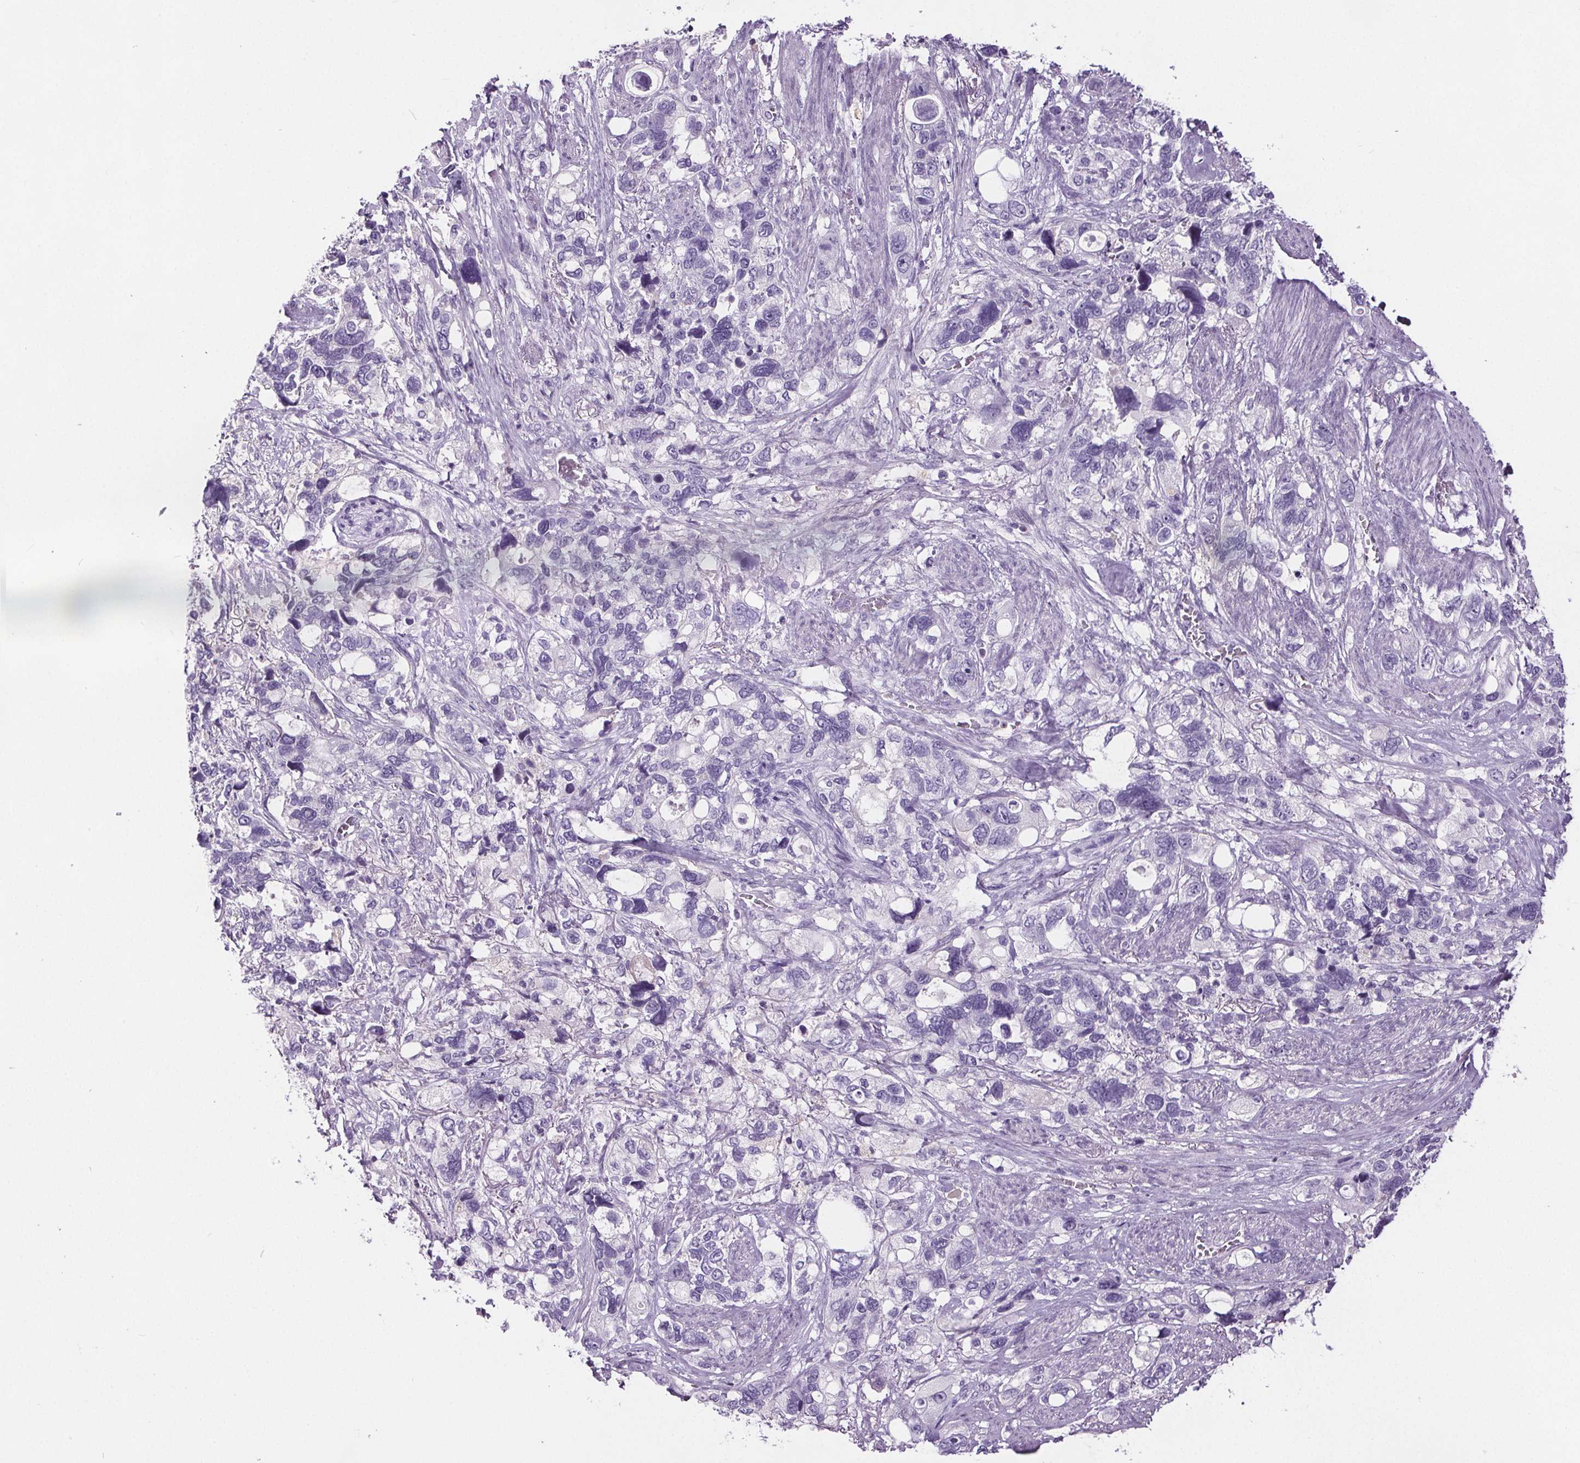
{"staining": {"intensity": "negative", "quantity": "none", "location": "none"}, "tissue": "stomach cancer", "cell_type": "Tumor cells", "image_type": "cancer", "snomed": [{"axis": "morphology", "description": "Adenocarcinoma, NOS"}, {"axis": "topography", "description": "Stomach, upper"}], "caption": "An immunohistochemistry image of adenocarcinoma (stomach) is shown. There is no staining in tumor cells of adenocarcinoma (stomach).", "gene": "CD5L", "patient": {"sex": "female", "age": 81}}